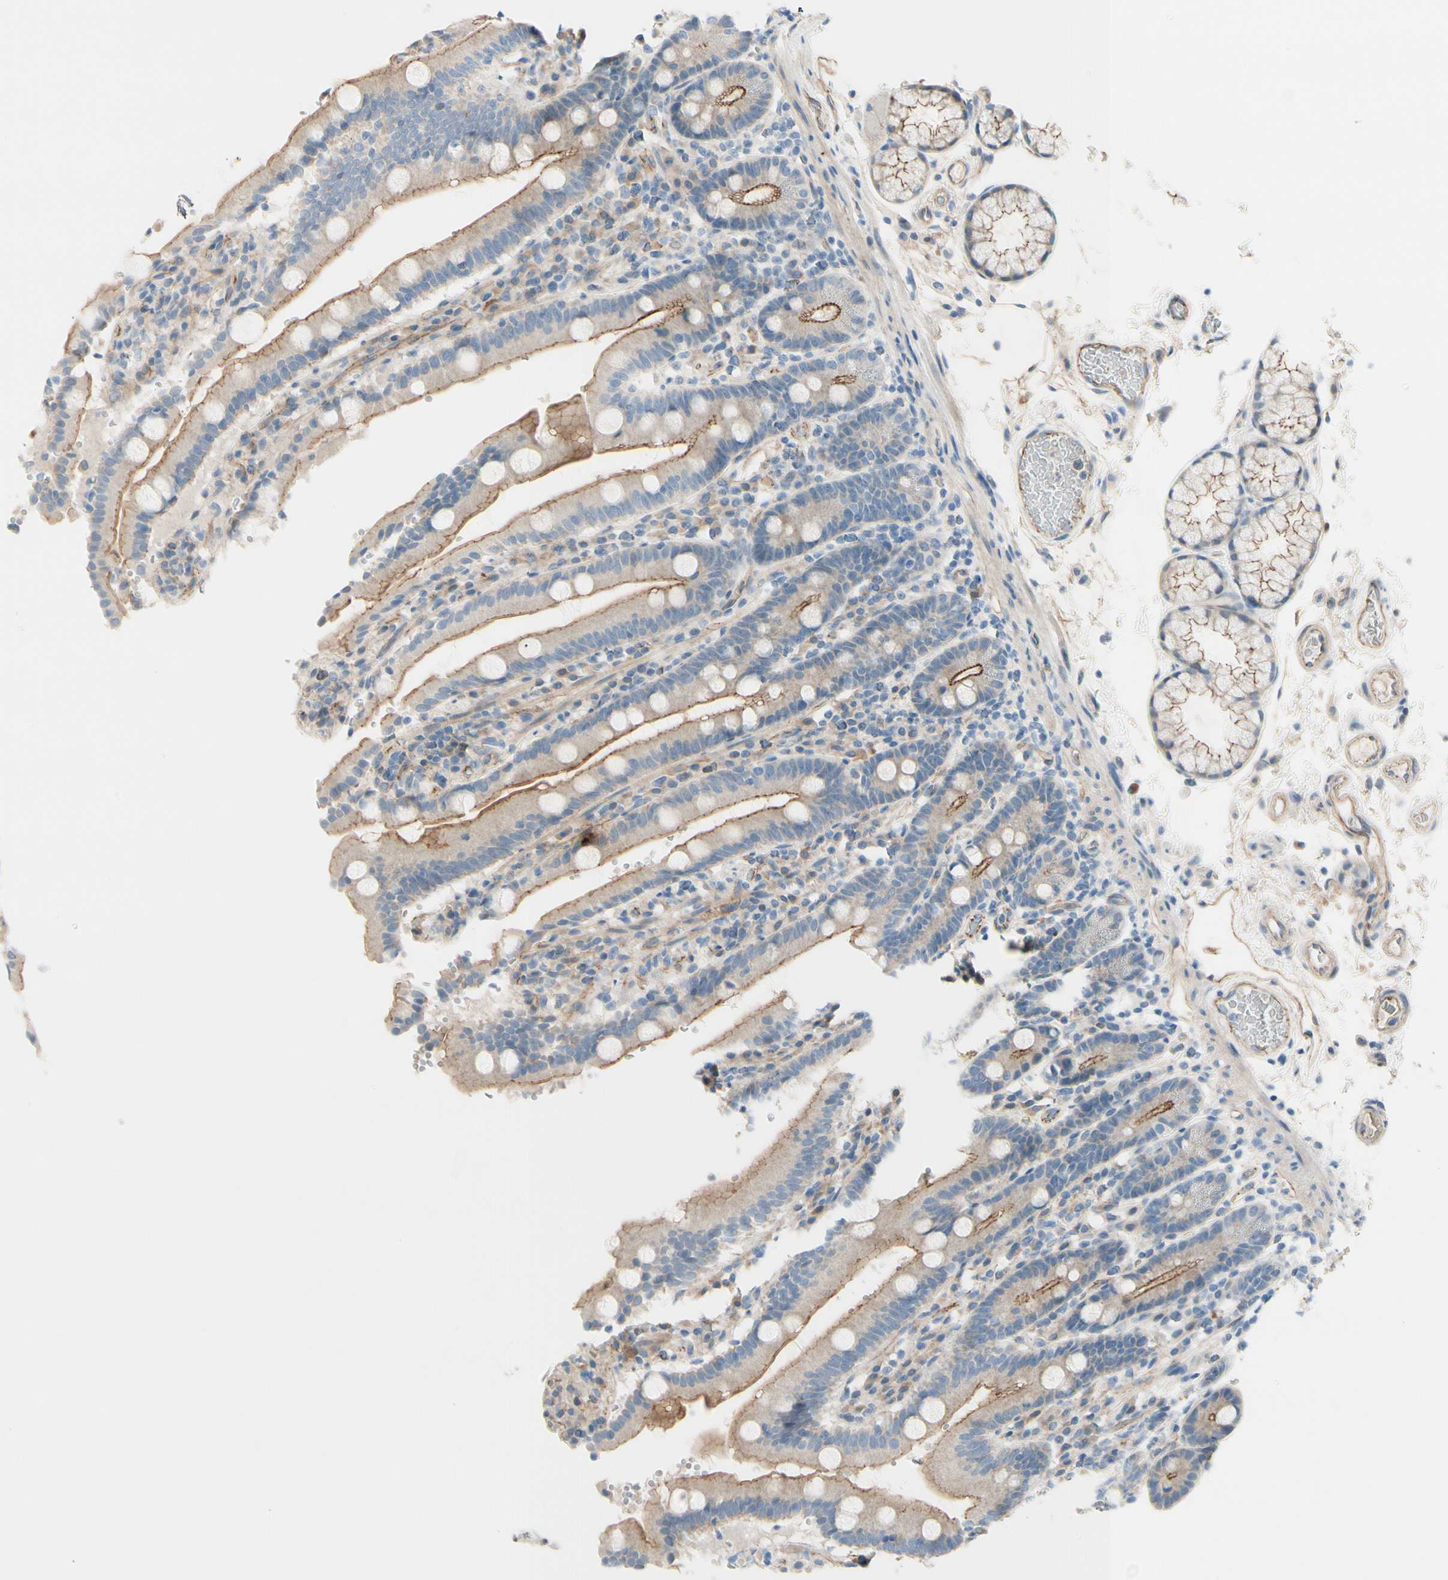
{"staining": {"intensity": "moderate", "quantity": ">75%", "location": "cytoplasmic/membranous"}, "tissue": "duodenum", "cell_type": "Glandular cells", "image_type": "normal", "snomed": [{"axis": "morphology", "description": "Normal tissue, NOS"}, {"axis": "topography", "description": "Small intestine, NOS"}], "caption": "Glandular cells show medium levels of moderate cytoplasmic/membranous positivity in approximately >75% of cells in benign duodenum.", "gene": "TJP1", "patient": {"sex": "female", "age": 71}}